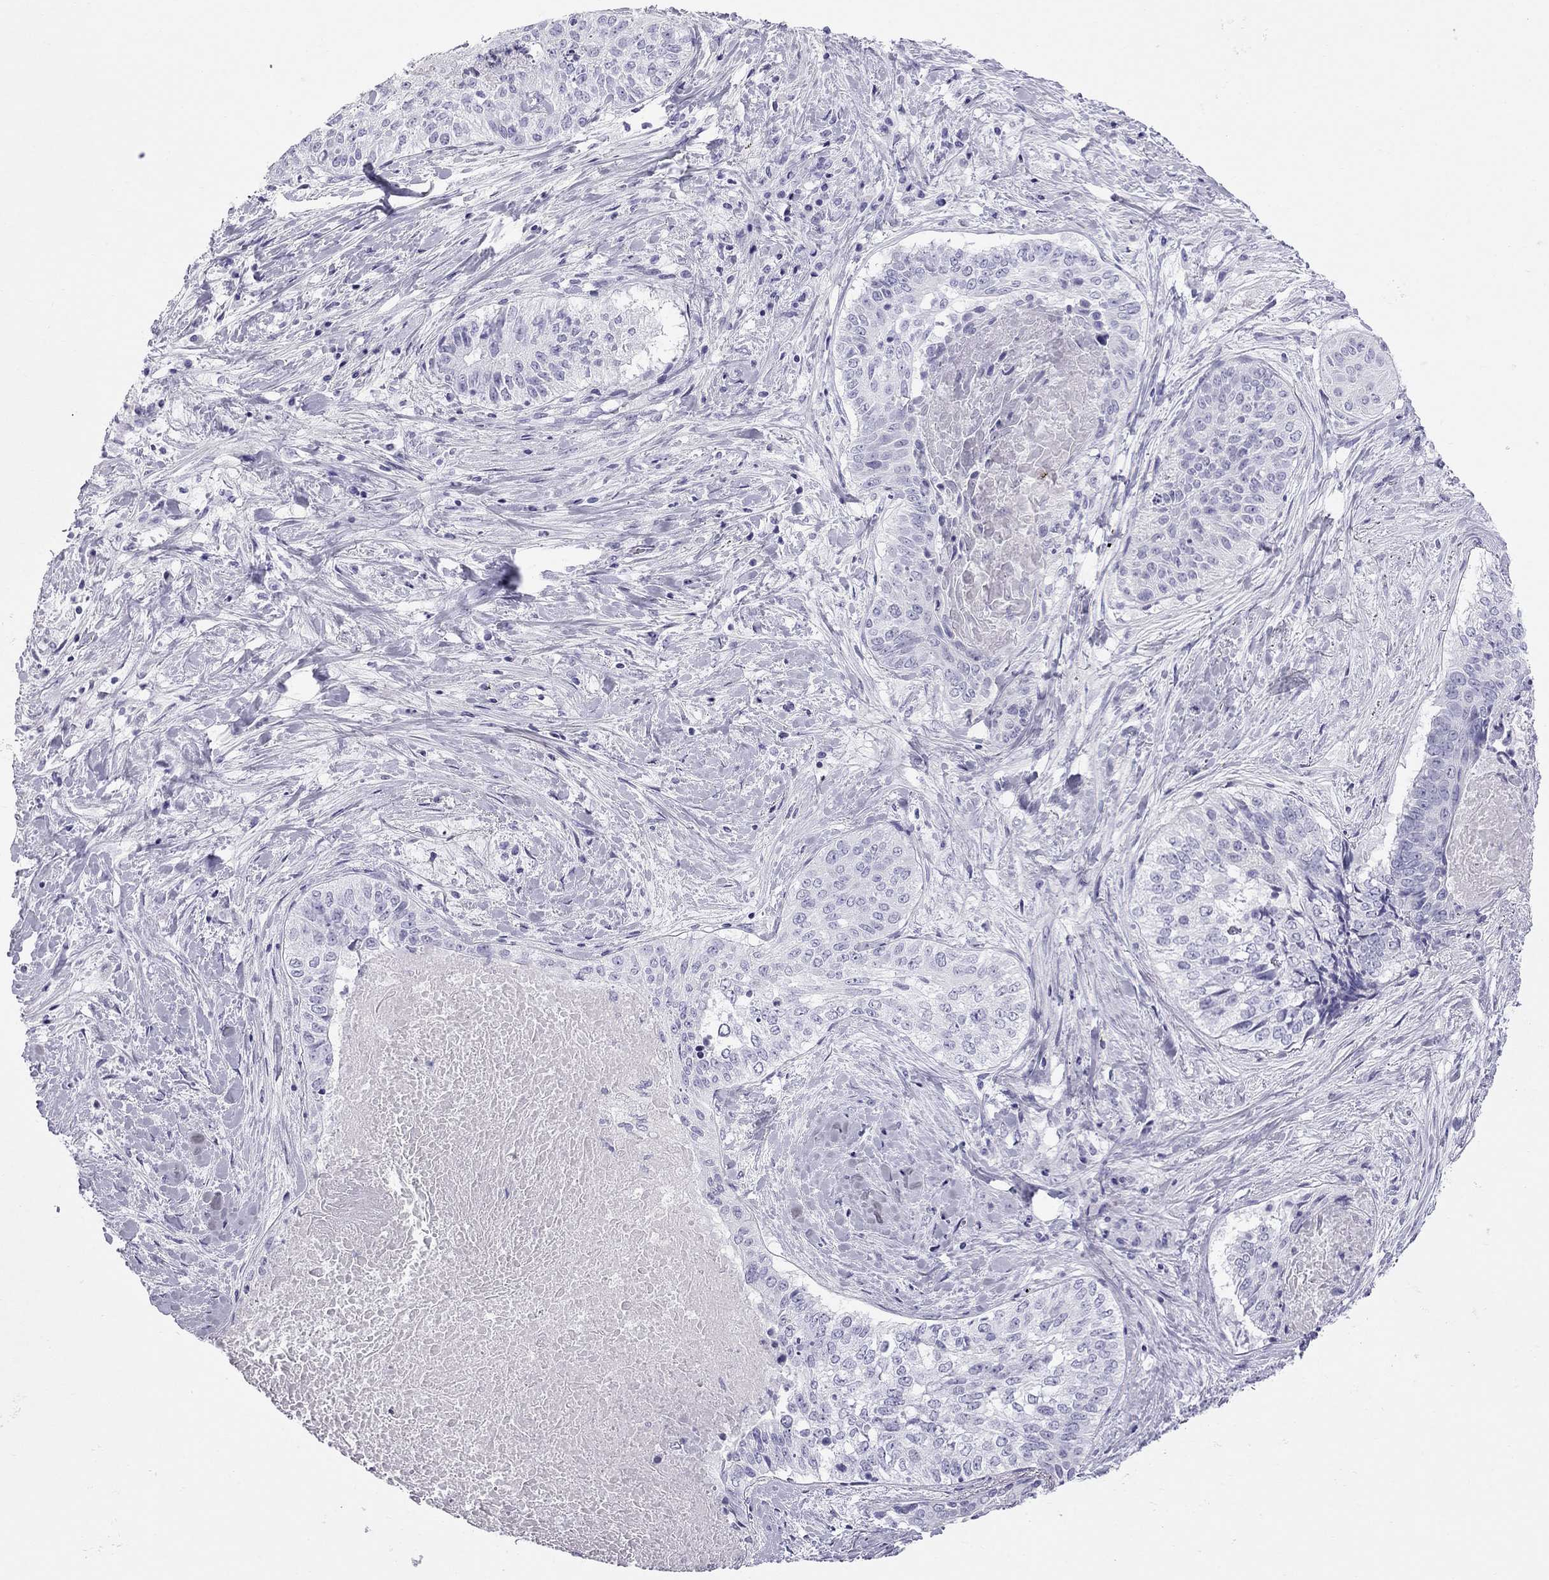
{"staining": {"intensity": "negative", "quantity": "none", "location": "none"}, "tissue": "lung cancer", "cell_type": "Tumor cells", "image_type": "cancer", "snomed": [{"axis": "morphology", "description": "Squamous cell carcinoma, NOS"}, {"axis": "topography", "description": "Lung"}], "caption": "Immunohistochemistry (IHC) photomicrograph of neoplastic tissue: human squamous cell carcinoma (lung) stained with DAB (3,3'-diaminobenzidine) shows no significant protein staining in tumor cells.", "gene": "TRPM3", "patient": {"sex": "male", "age": 64}}